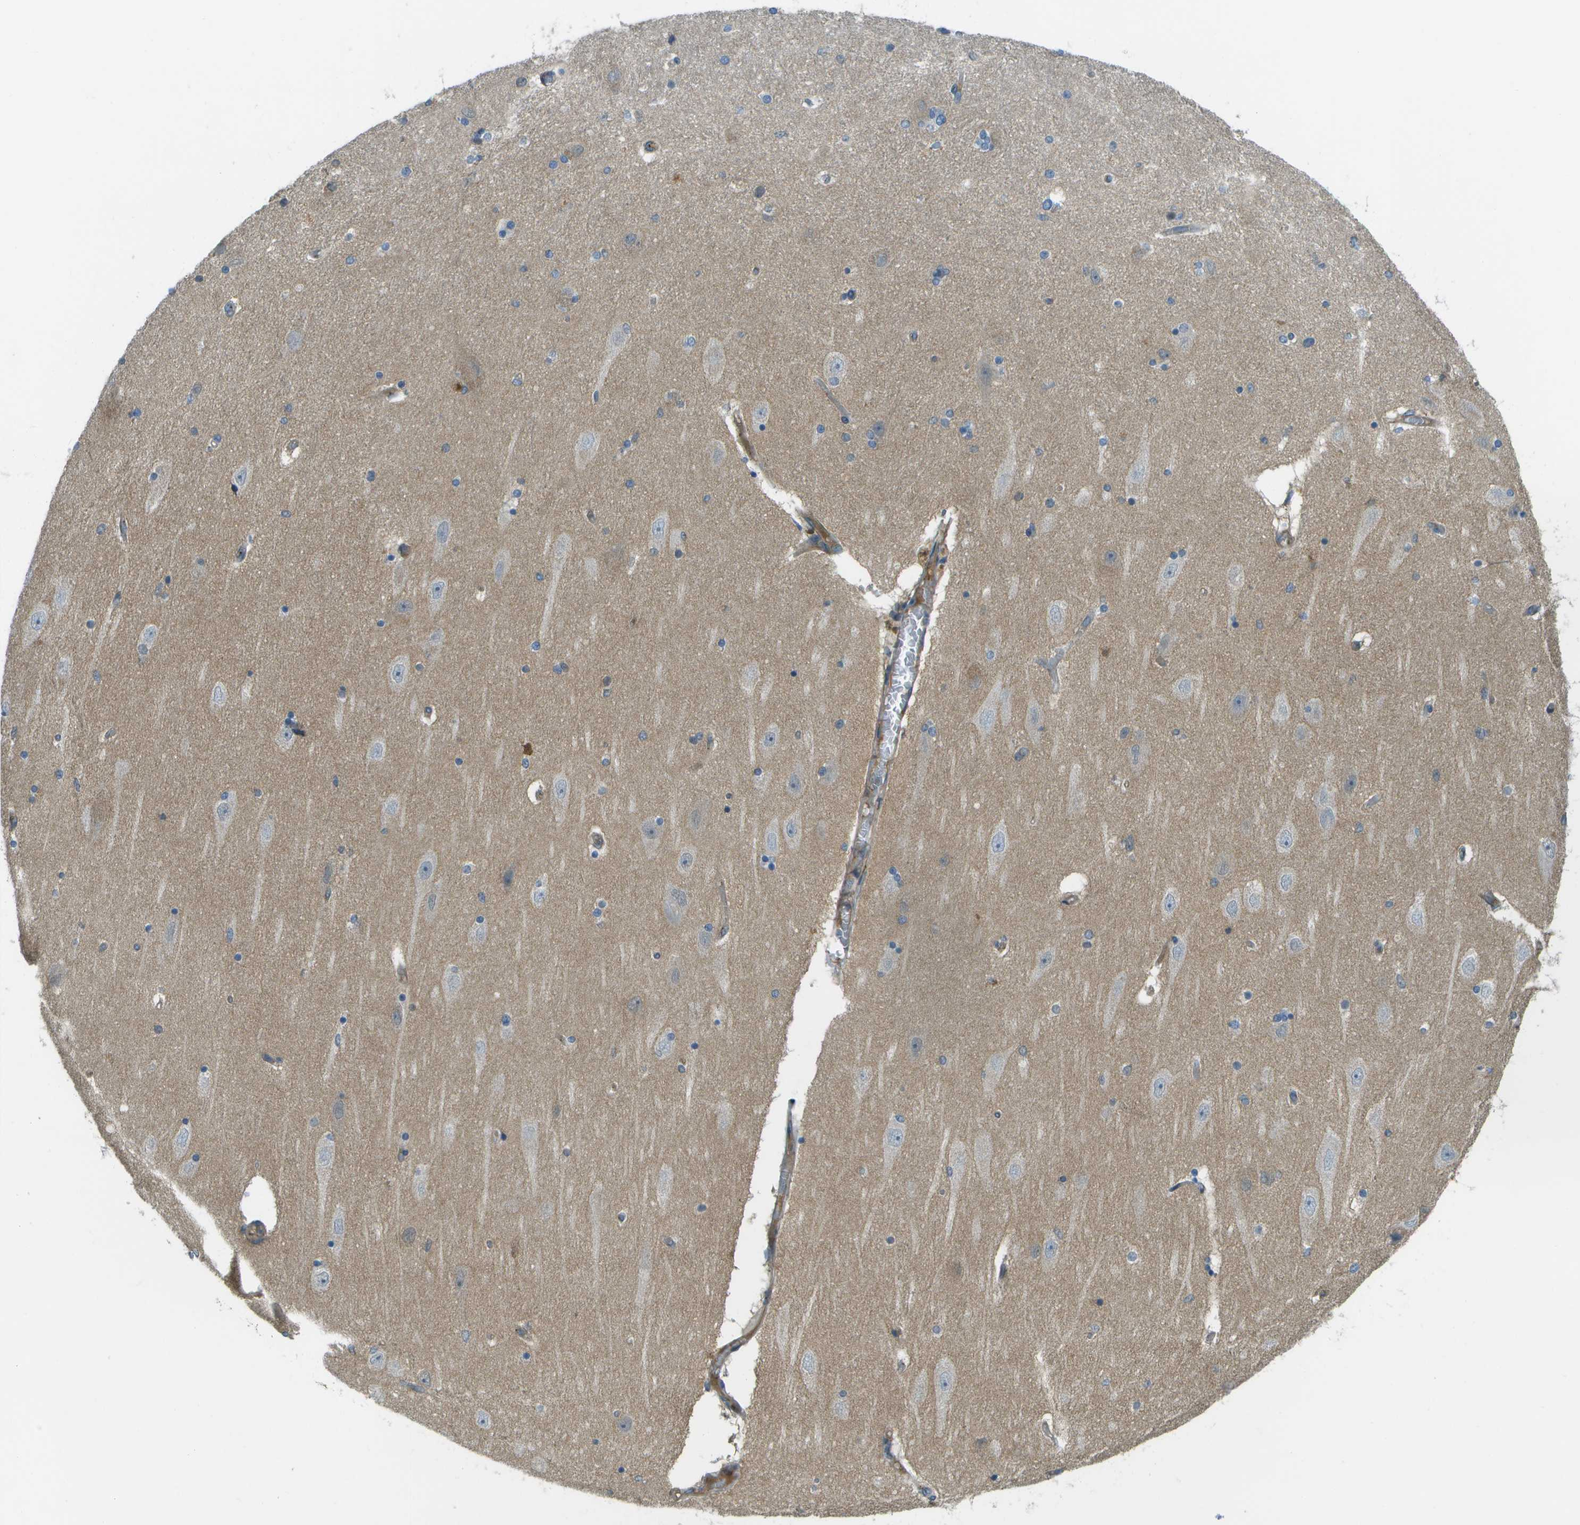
{"staining": {"intensity": "weak", "quantity": "<25%", "location": "cytoplasmic/membranous"}, "tissue": "hippocampus", "cell_type": "Glial cells", "image_type": "normal", "snomed": [{"axis": "morphology", "description": "Normal tissue, NOS"}, {"axis": "topography", "description": "Hippocampus"}], "caption": "Immunohistochemistry of normal human hippocampus exhibits no staining in glial cells.", "gene": "WNK2", "patient": {"sex": "female", "age": 54}}